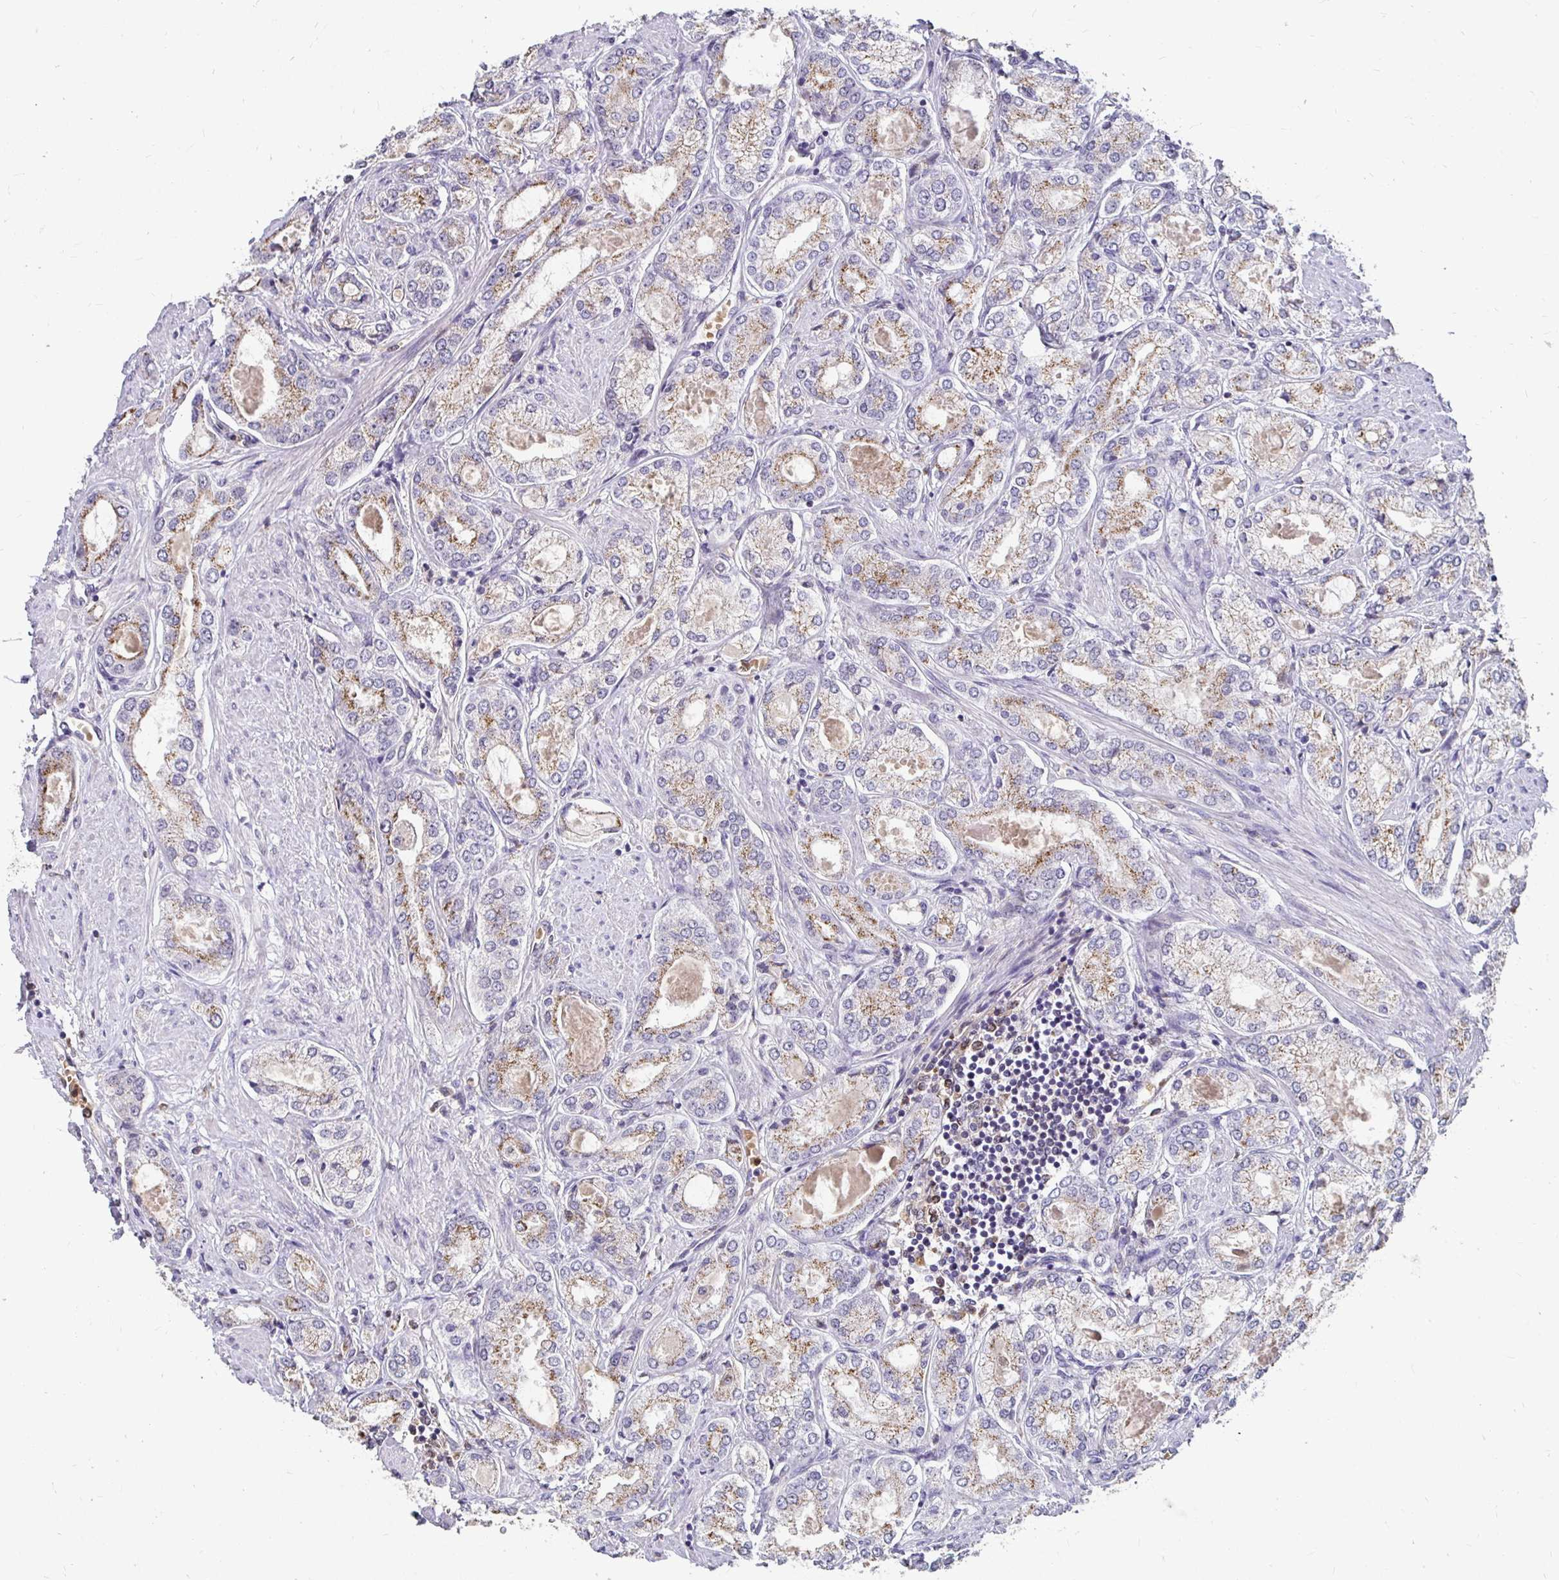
{"staining": {"intensity": "moderate", "quantity": "25%-75%", "location": "cytoplasmic/membranous"}, "tissue": "prostate cancer", "cell_type": "Tumor cells", "image_type": "cancer", "snomed": [{"axis": "morphology", "description": "Adenocarcinoma, High grade"}, {"axis": "topography", "description": "Prostate"}], "caption": "Protein staining displays moderate cytoplasmic/membranous positivity in about 25%-75% of tumor cells in prostate cancer (high-grade adenocarcinoma). The staining is performed using DAB brown chromogen to label protein expression. The nuclei are counter-stained blue using hematoxylin.", "gene": "GK2", "patient": {"sex": "male", "age": 68}}